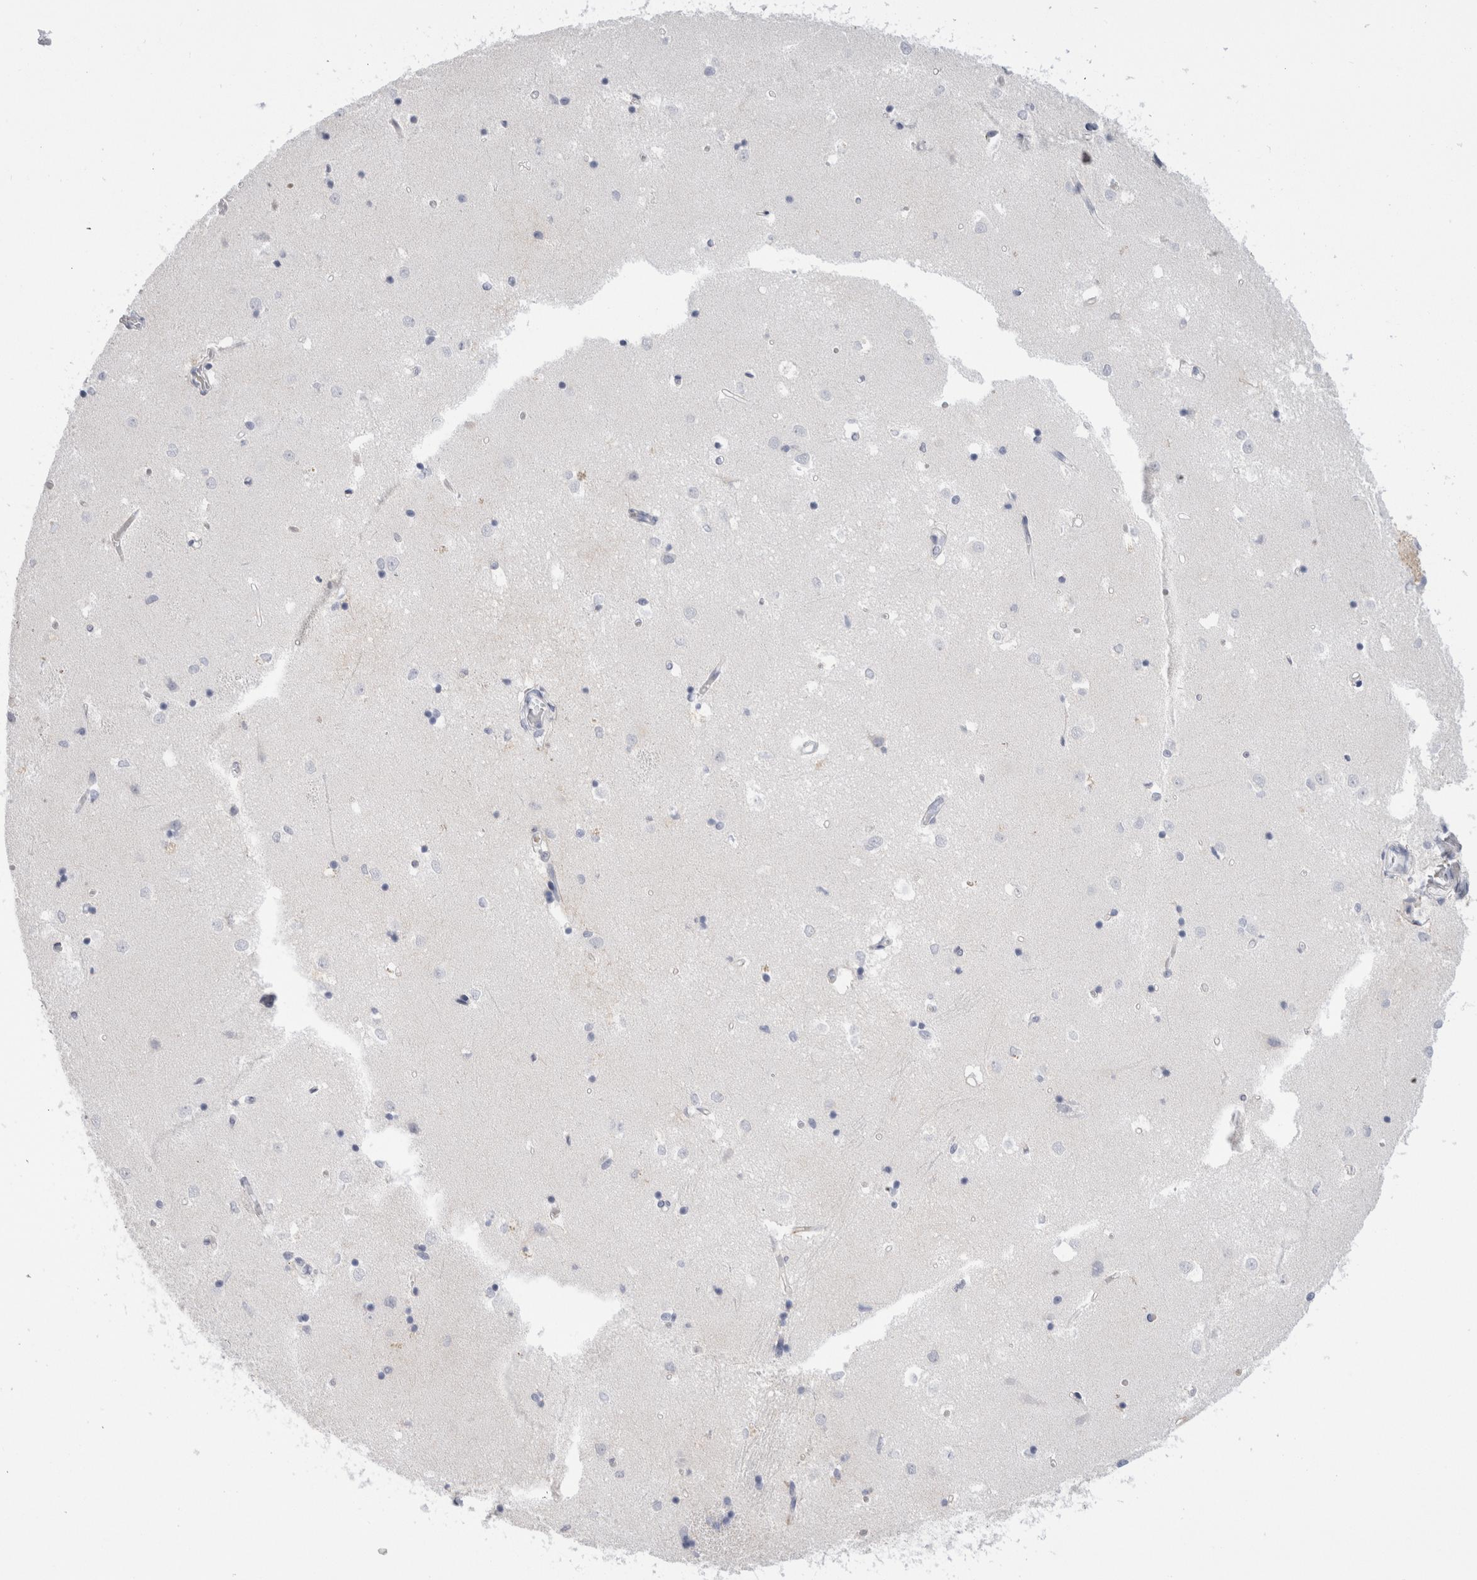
{"staining": {"intensity": "negative", "quantity": "none", "location": "none"}, "tissue": "caudate", "cell_type": "Glial cells", "image_type": "normal", "snomed": [{"axis": "morphology", "description": "Normal tissue, NOS"}, {"axis": "topography", "description": "Lateral ventricle wall"}], "caption": "The micrograph demonstrates no staining of glial cells in normal caudate. Brightfield microscopy of immunohistochemistry stained with DAB (3,3'-diaminobenzidine) (brown) and hematoxylin (blue), captured at high magnification.", "gene": "CD38", "patient": {"sex": "male", "age": 45}}